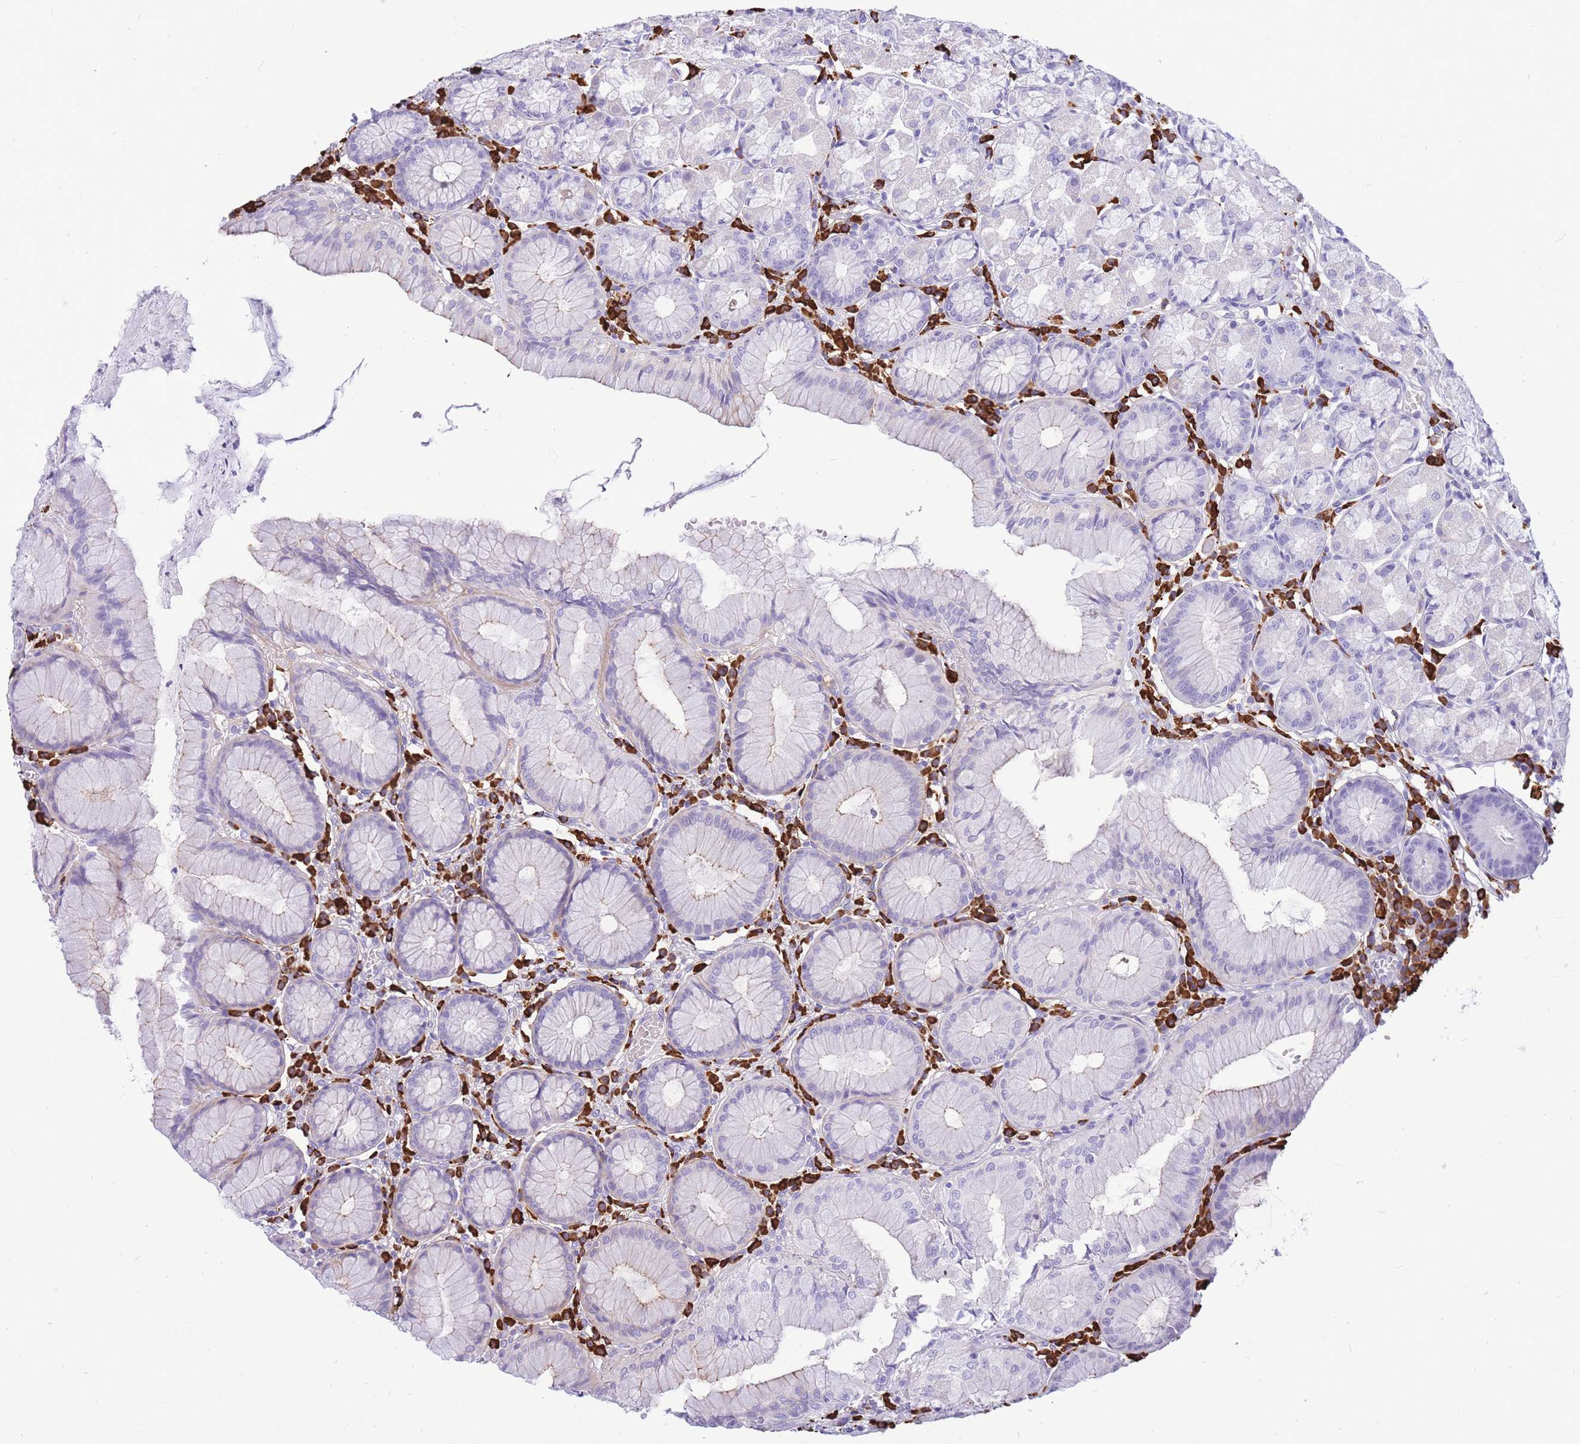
{"staining": {"intensity": "negative", "quantity": "none", "location": "none"}, "tissue": "stomach", "cell_type": "Glandular cells", "image_type": "normal", "snomed": [{"axis": "morphology", "description": "Normal tissue, NOS"}, {"axis": "topography", "description": "Stomach"}], "caption": "This is an IHC histopathology image of unremarkable human stomach. There is no expression in glandular cells.", "gene": "ZFP62", "patient": {"sex": "male", "age": 55}}